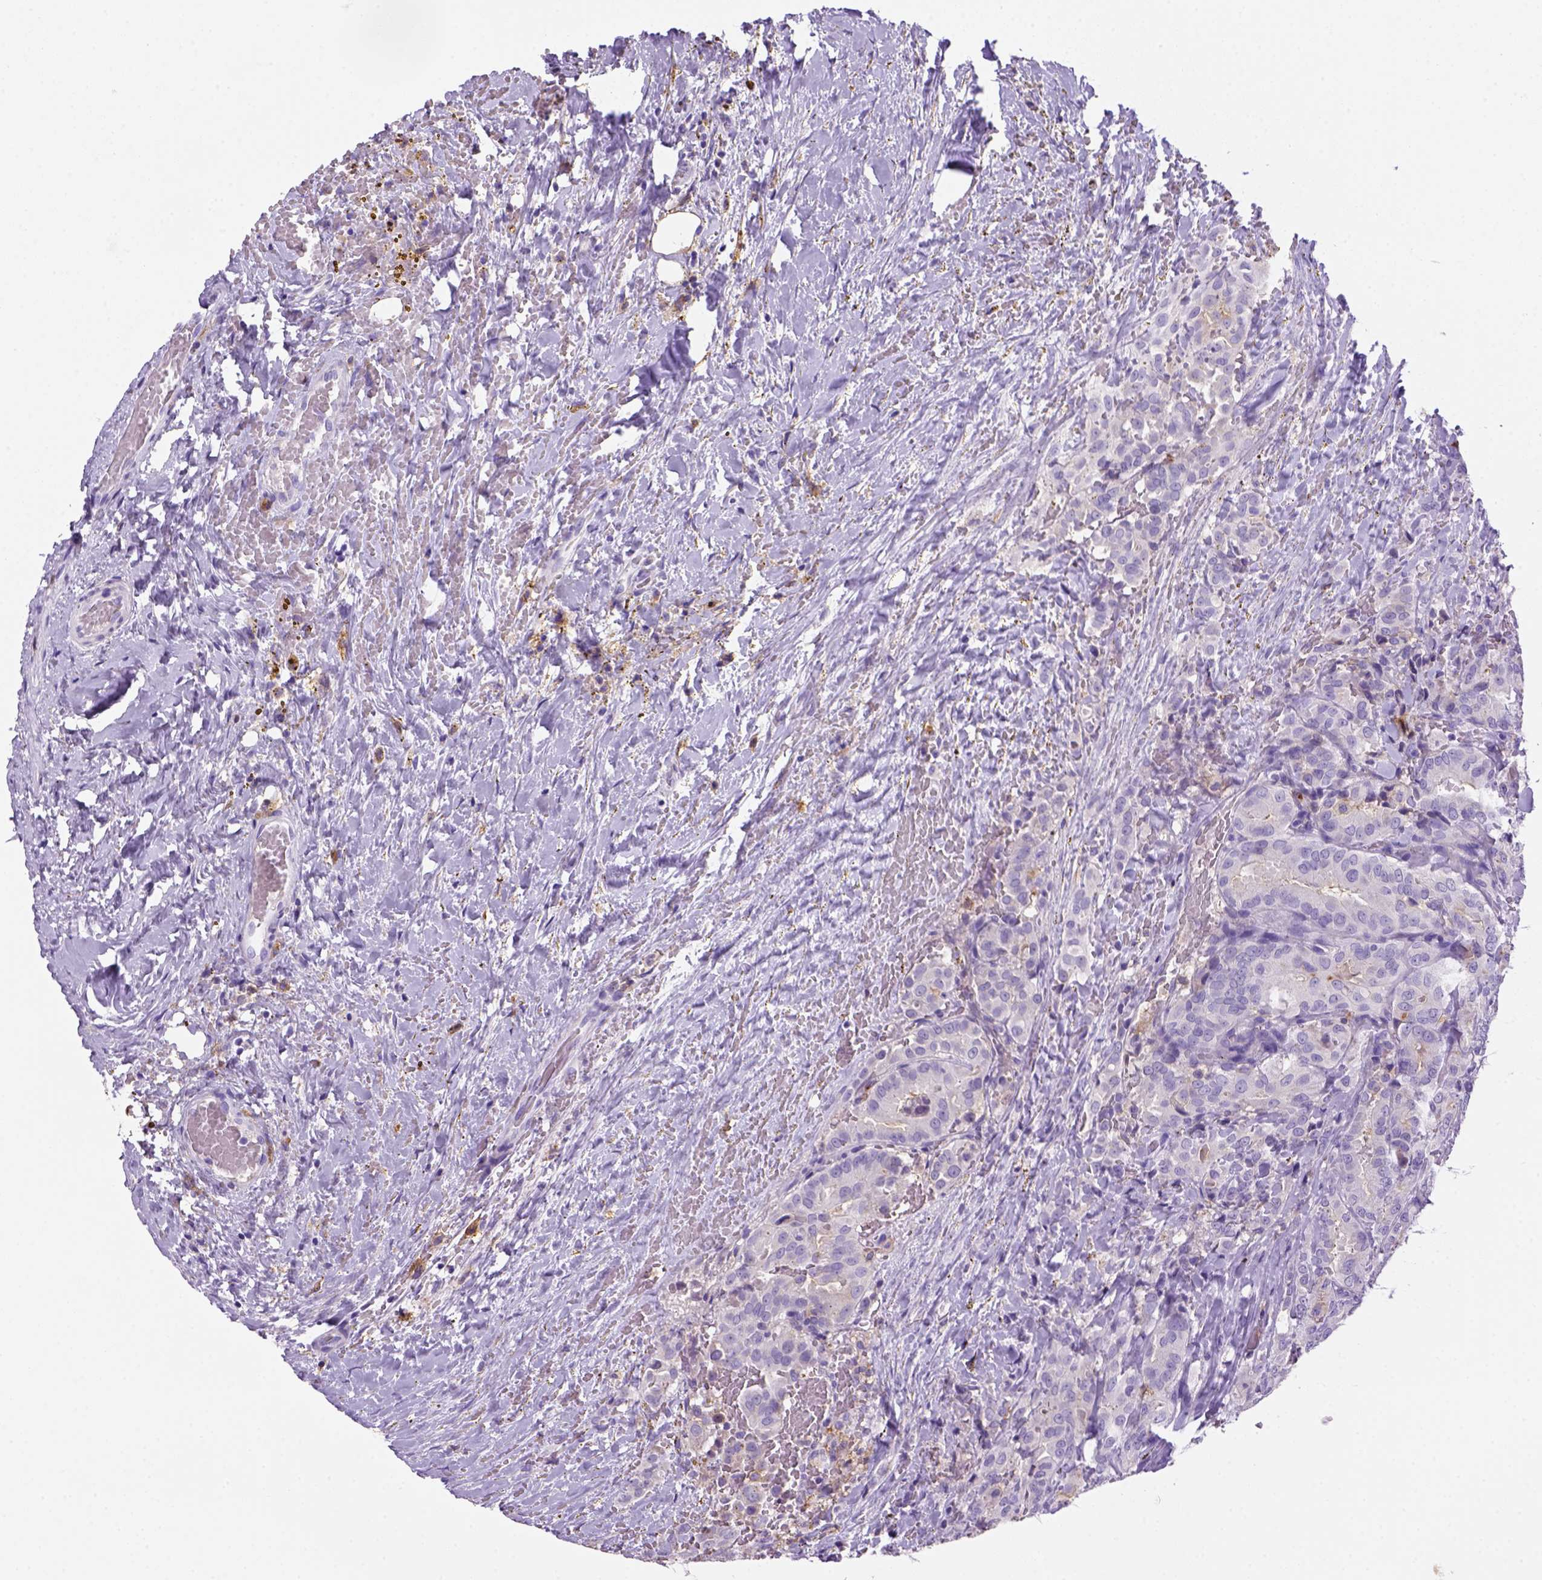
{"staining": {"intensity": "negative", "quantity": "none", "location": "none"}, "tissue": "thyroid cancer", "cell_type": "Tumor cells", "image_type": "cancer", "snomed": [{"axis": "morphology", "description": "Papillary adenocarcinoma, NOS"}, {"axis": "topography", "description": "Thyroid gland"}], "caption": "Histopathology image shows no protein expression in tumor cells of thyroid cancer (papillary adenocarcinoma) tissue.", "gene": "CD14", "patient": {"sex": "male", "age": 61}}